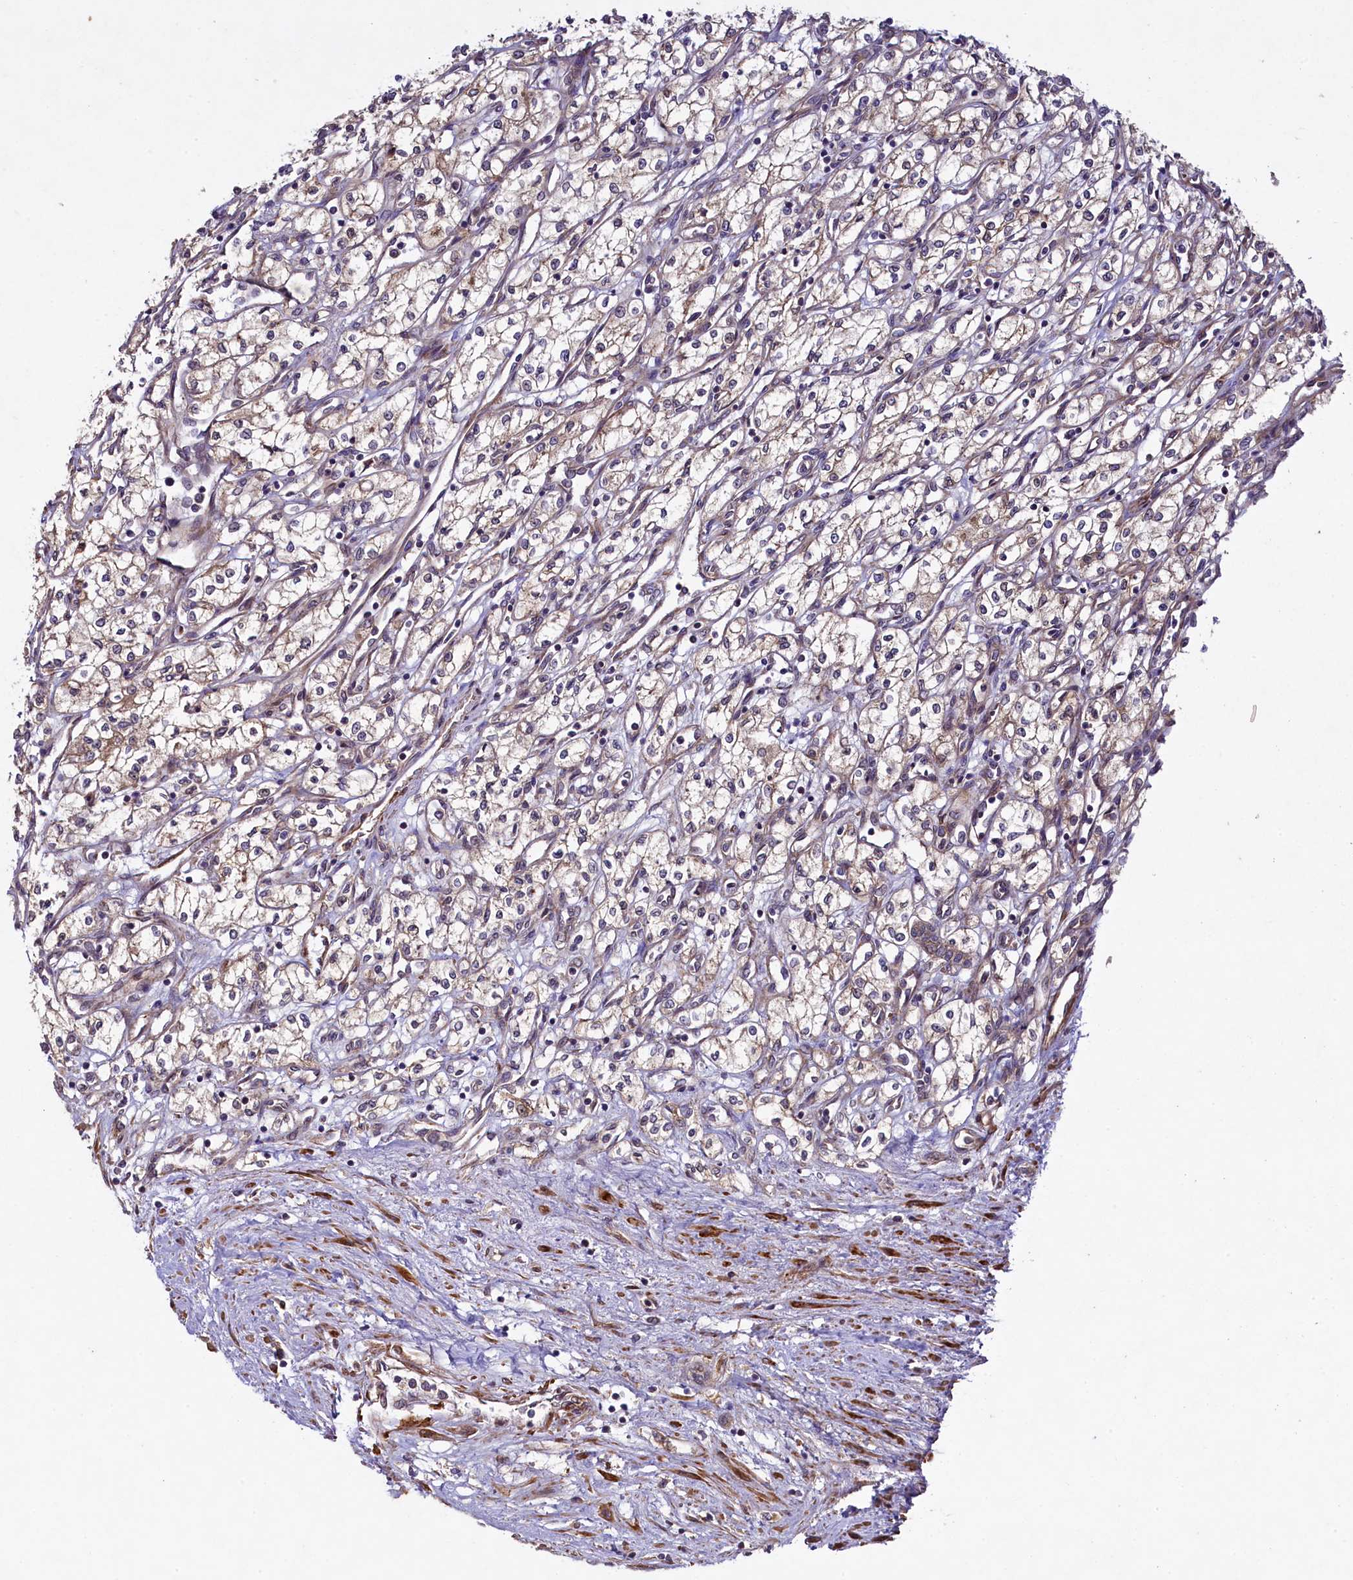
{"staining": {"intensity": "weak", "quantity": "<25%", "location": "cytoplasmic/membranous"}, "tissue": "renal cancer", "cell_type": "Tumor cells", "image_type": "cancer", "snomed": [{"axis": "morphology", "description": "Adenocarcinoma, NOS"}, {"axis": "topography", "description": "Kidney"}], "caption": "Immunohistochemistry (IHC) image of adenocarcinoma (renal) stained for a protein (brown), which shows no positivity in tumor cells.", "gene": "CCDC102A", "patient": {"sex": "male", "age": 59}}